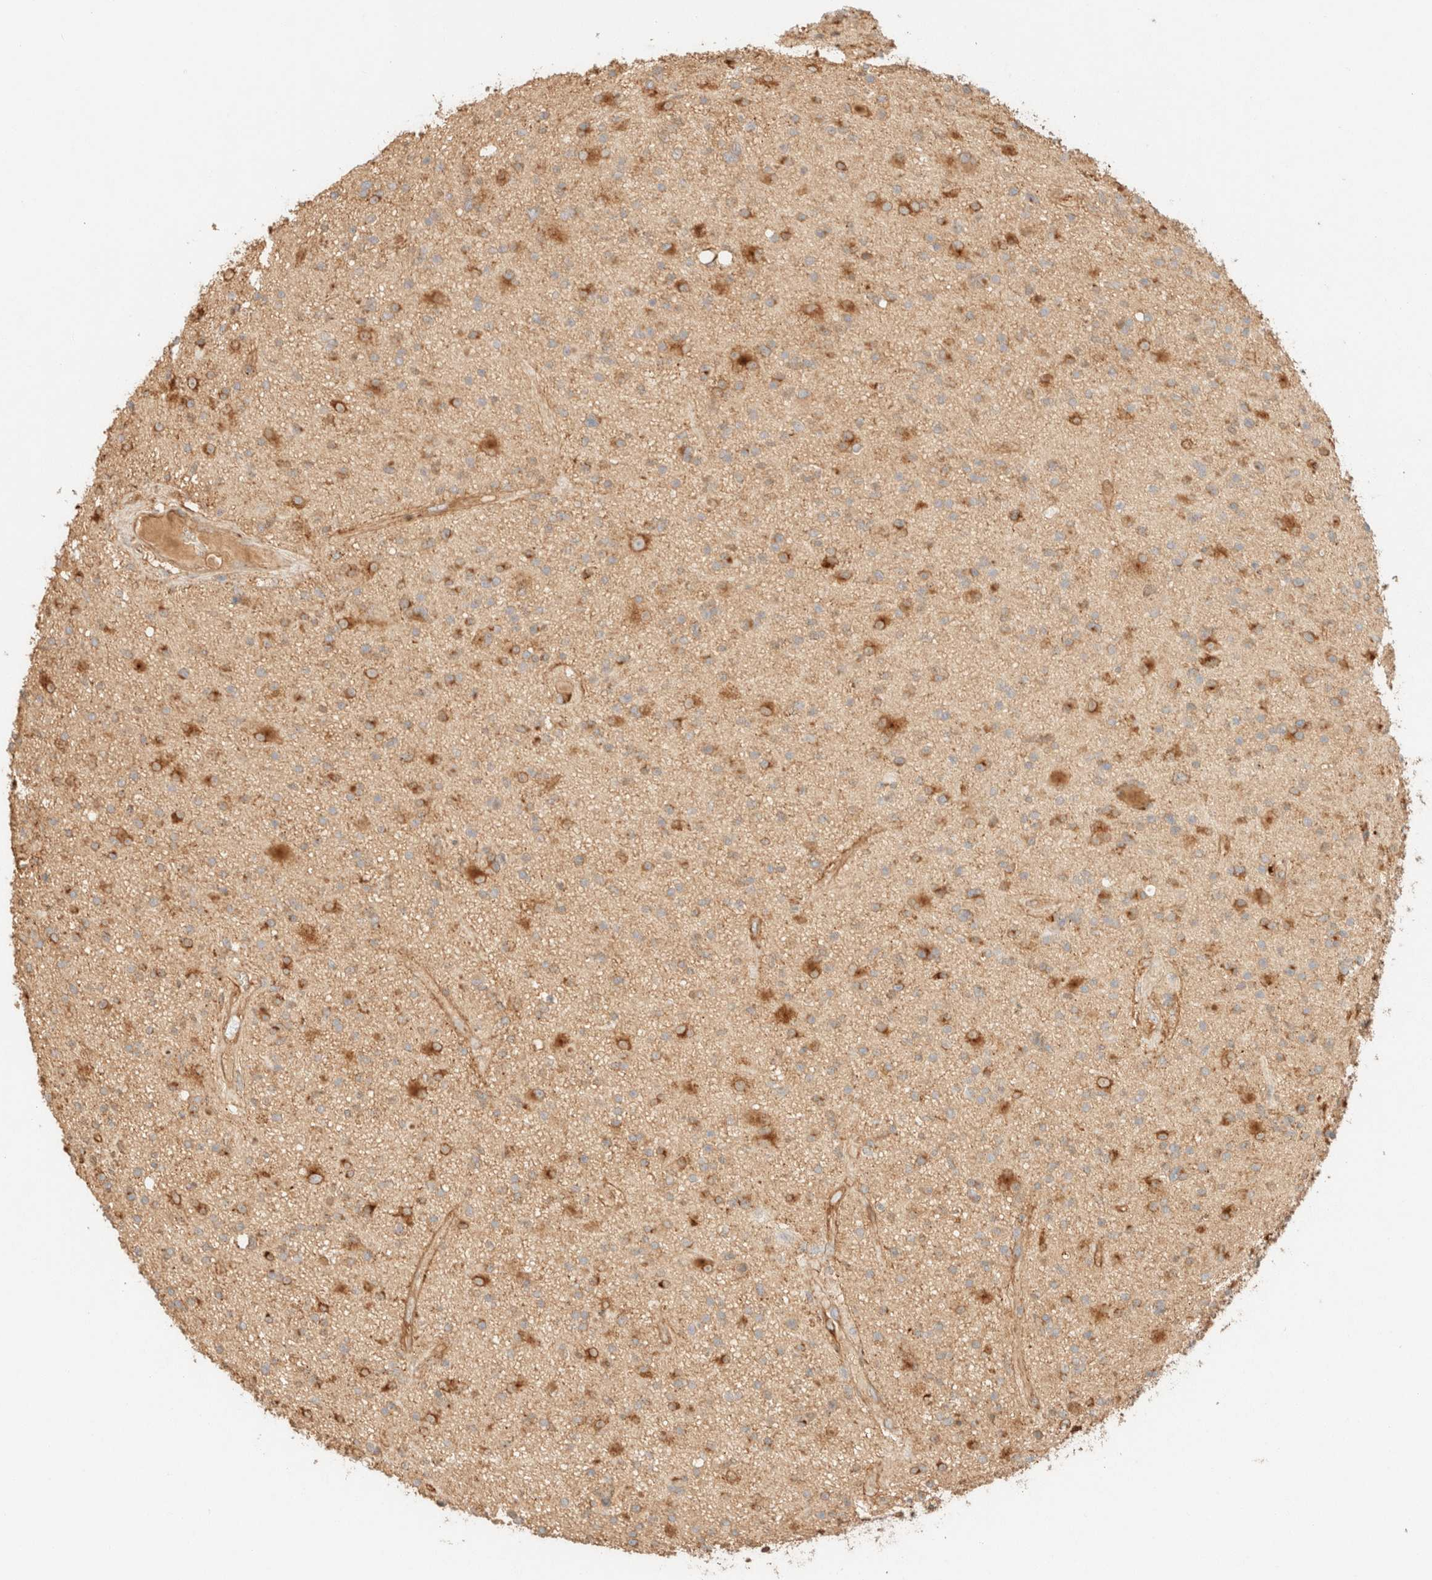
{"staining": {"intensity": "moderate", "quantity": ">75%", "location": "cytoplasmic/membranous"}, "tissue": "glioma", "cell_type": "Tumor cells", "image_type": "cancer", "snomed": [{"axis": "morphology", "description": "Glioma, malignant, High grade"}, {"axis": "topography", "description": "Brain"}], "caption": "Glioma stained for a protein (brown) reveals moderate cytoplasmic/membranous positive expression in about >75% of tumor cells.", "gene": "SPARCL1", "patient": {"sex": "male", "age": 33}}